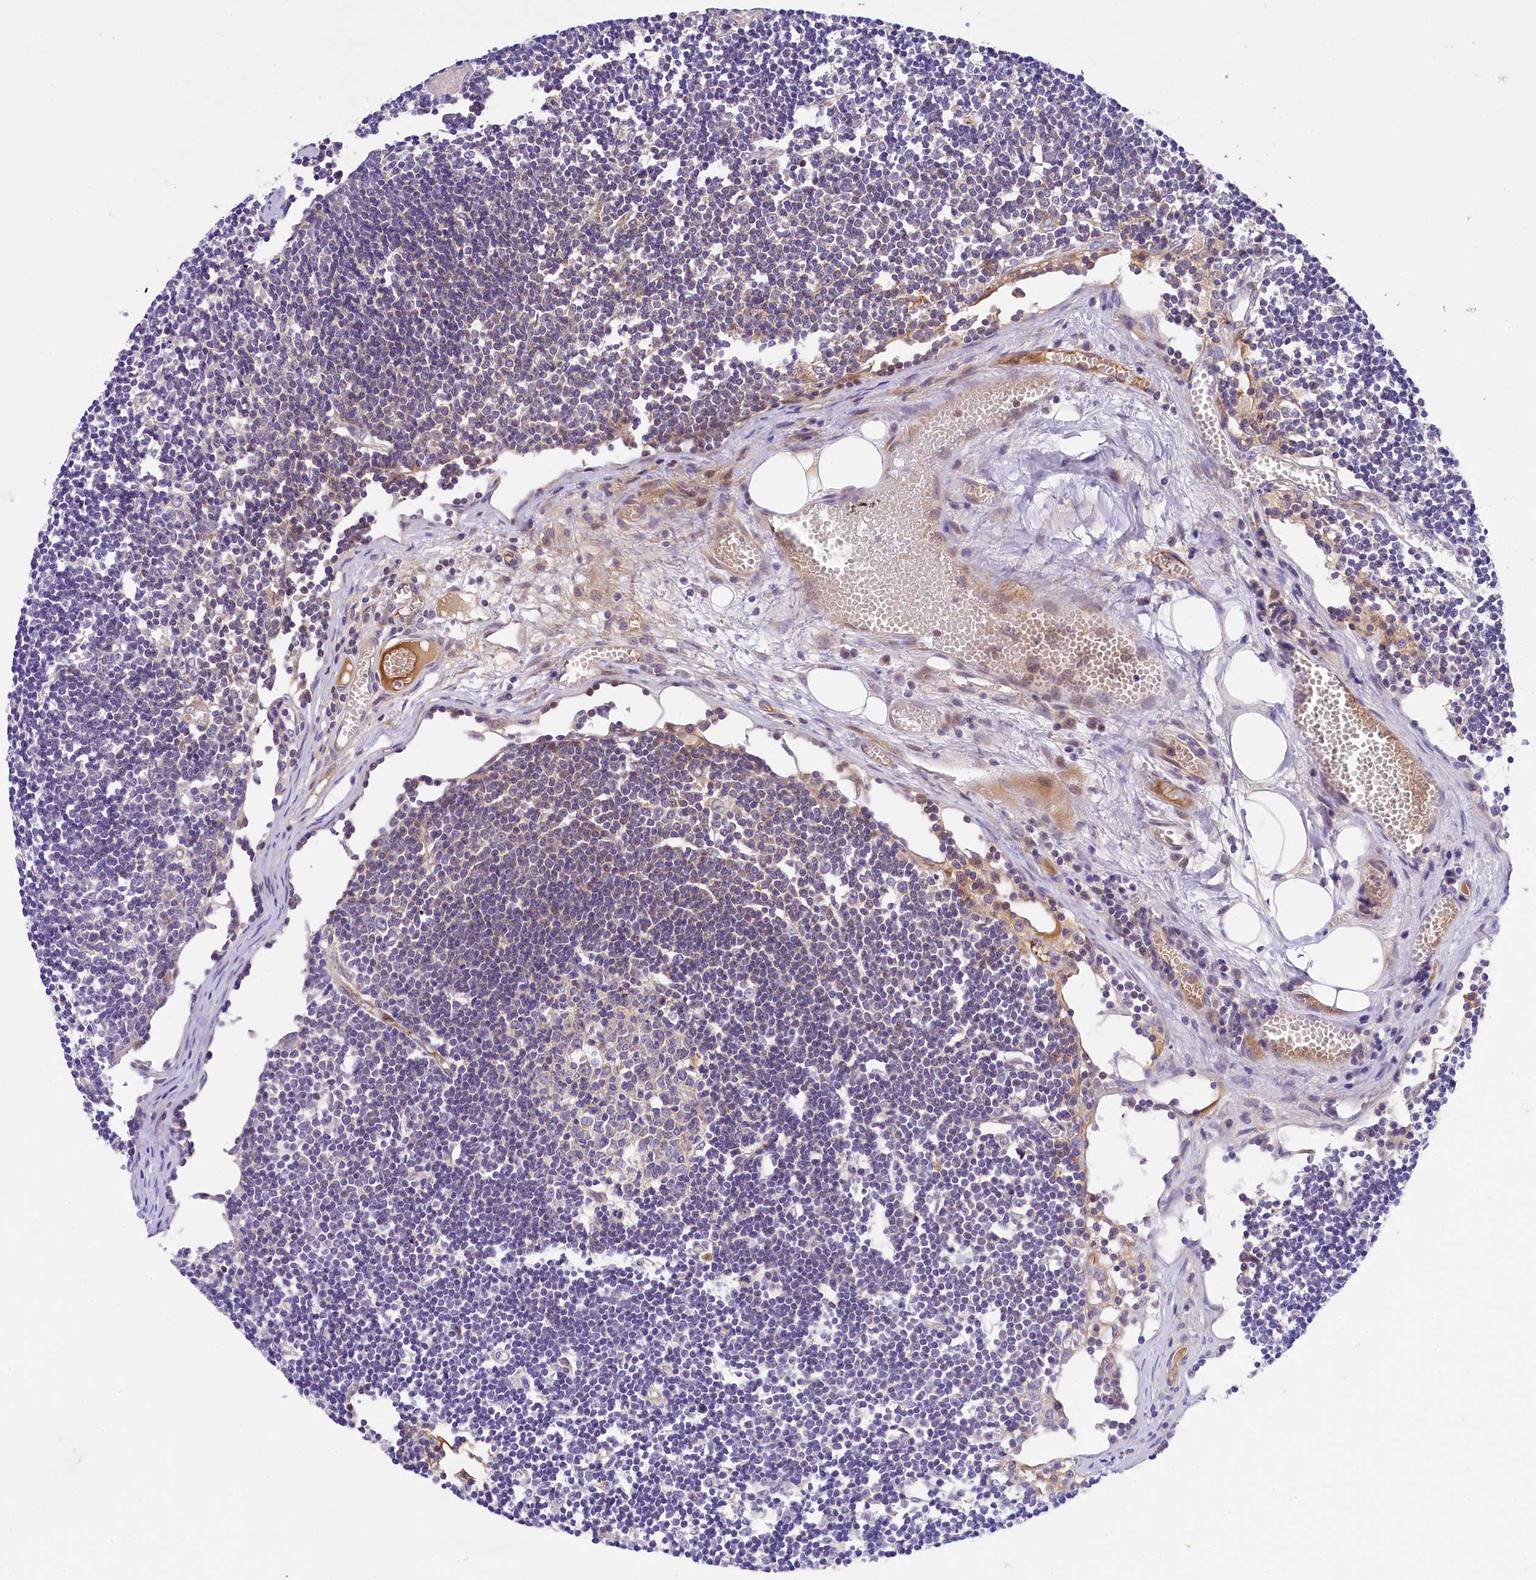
{"staining": {"intensity": "negative", "quantity": "none", "location": "none"}, "tissue": "lymph node", "cell_type": "Germinal center cells", "image_type": "normal", "snomed": [{"axis": "morphology", "description": "Normal tissue, NOS"}, {"axis": "topography", "description": "Lymph node"}], "caption": "IHC histopathology image of benign lymph node: human lymph node stained with DAB (3,3'-diaminobenzidine) reveals no significant protein expression in germinal center cells.", "gene": "UBXN6", "patient": {"sex": "female", "age": 11}}